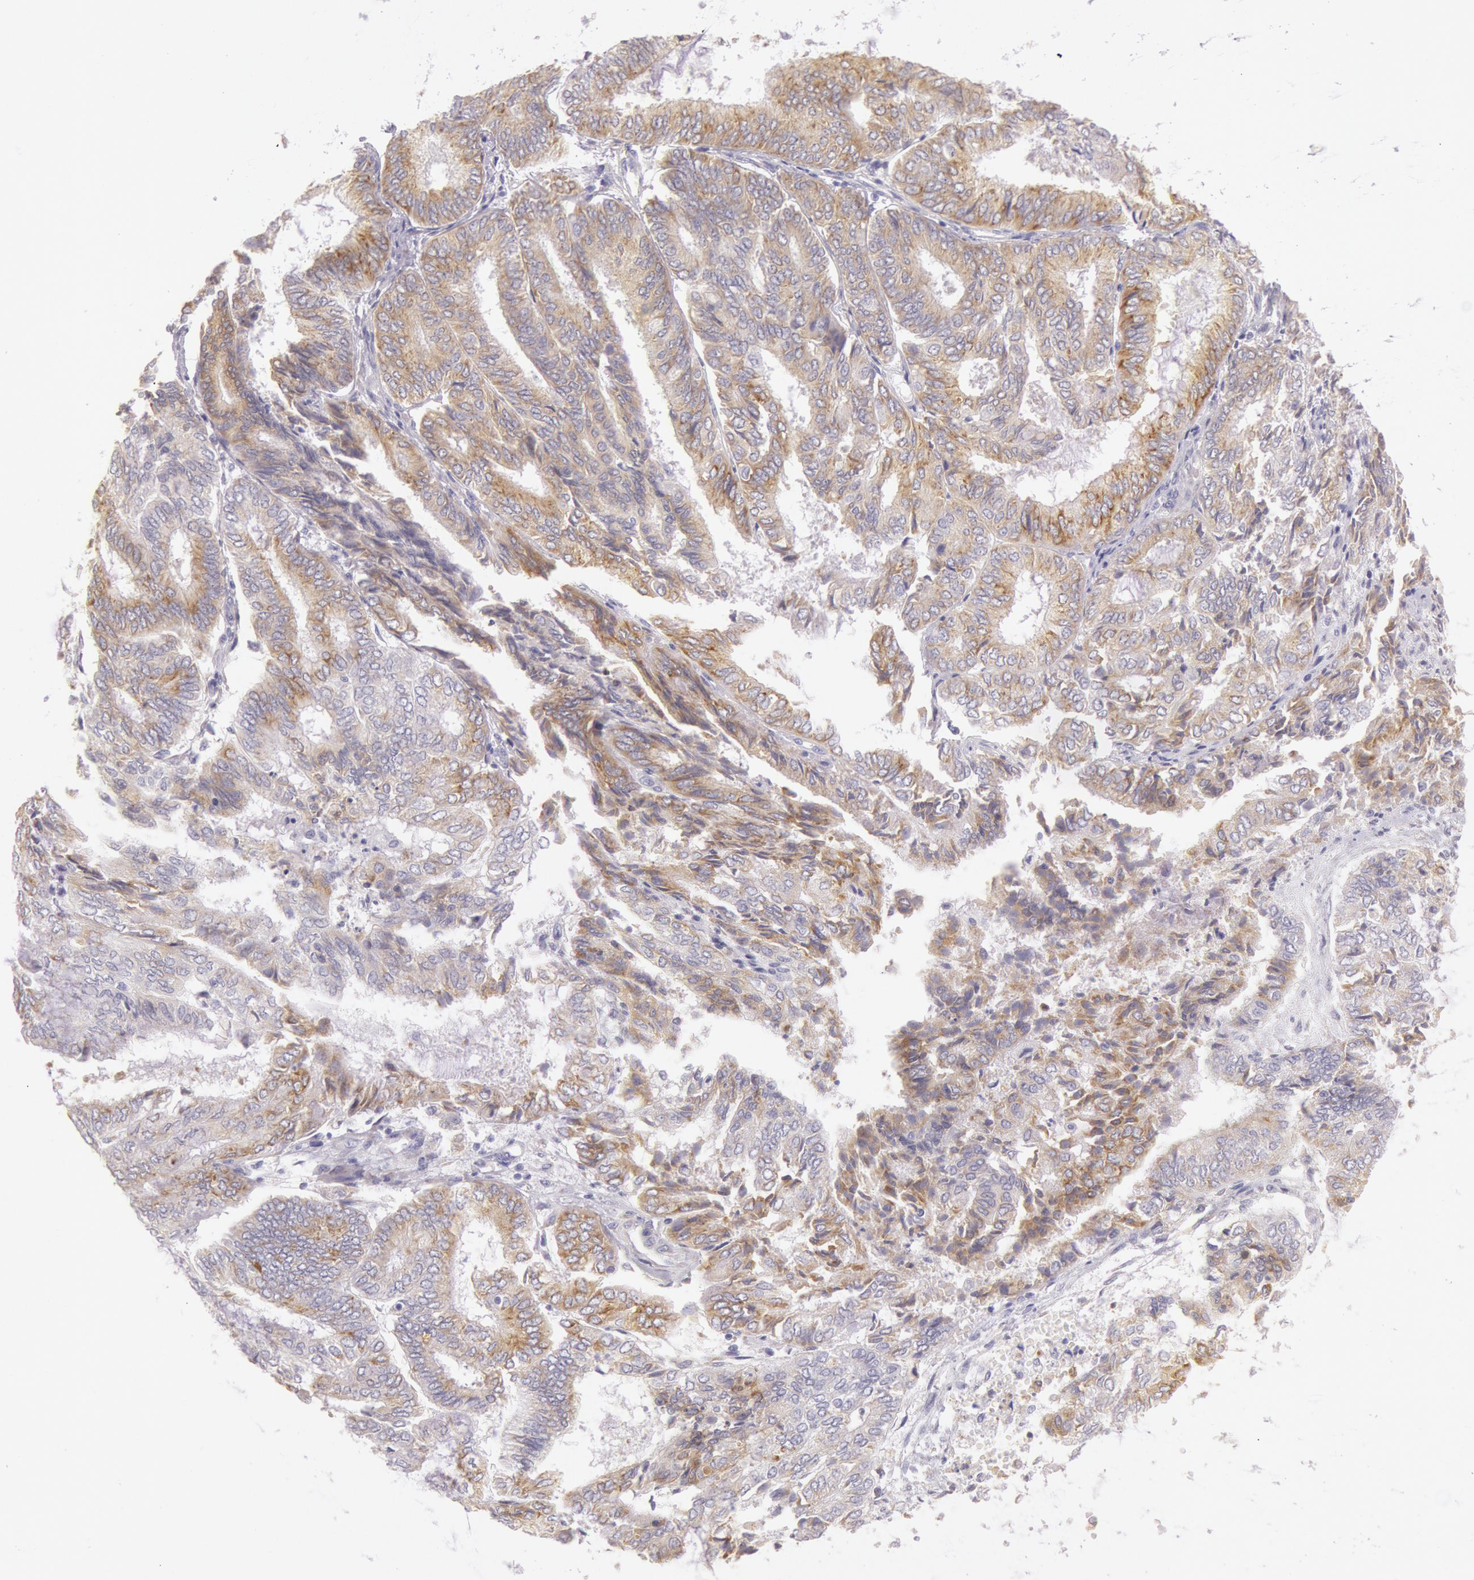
{"staining": {"intensity": "moderate", "quantity": "25%-75%", "location": "cytoplasmic/membranous"}, "tissue": "endometrial cancer", "cell_type": "Tumor cells", "image_type": "cancer", "snomed": [{"axis": "morphology", "description": "Adenocarcinoma, NOS"}, {"axis": "topography", "description": "Endometrium"}], "caption": "Protein expression analysis of human adenocarcinoma (endometrial) reveals moderate cytoplasmic/membranous staining in approximately 25%-75% of tumor cells. Nuclei are stained in blue.", "gene": "CIDEB", "patient": {"sex": "female", "age": 59}}